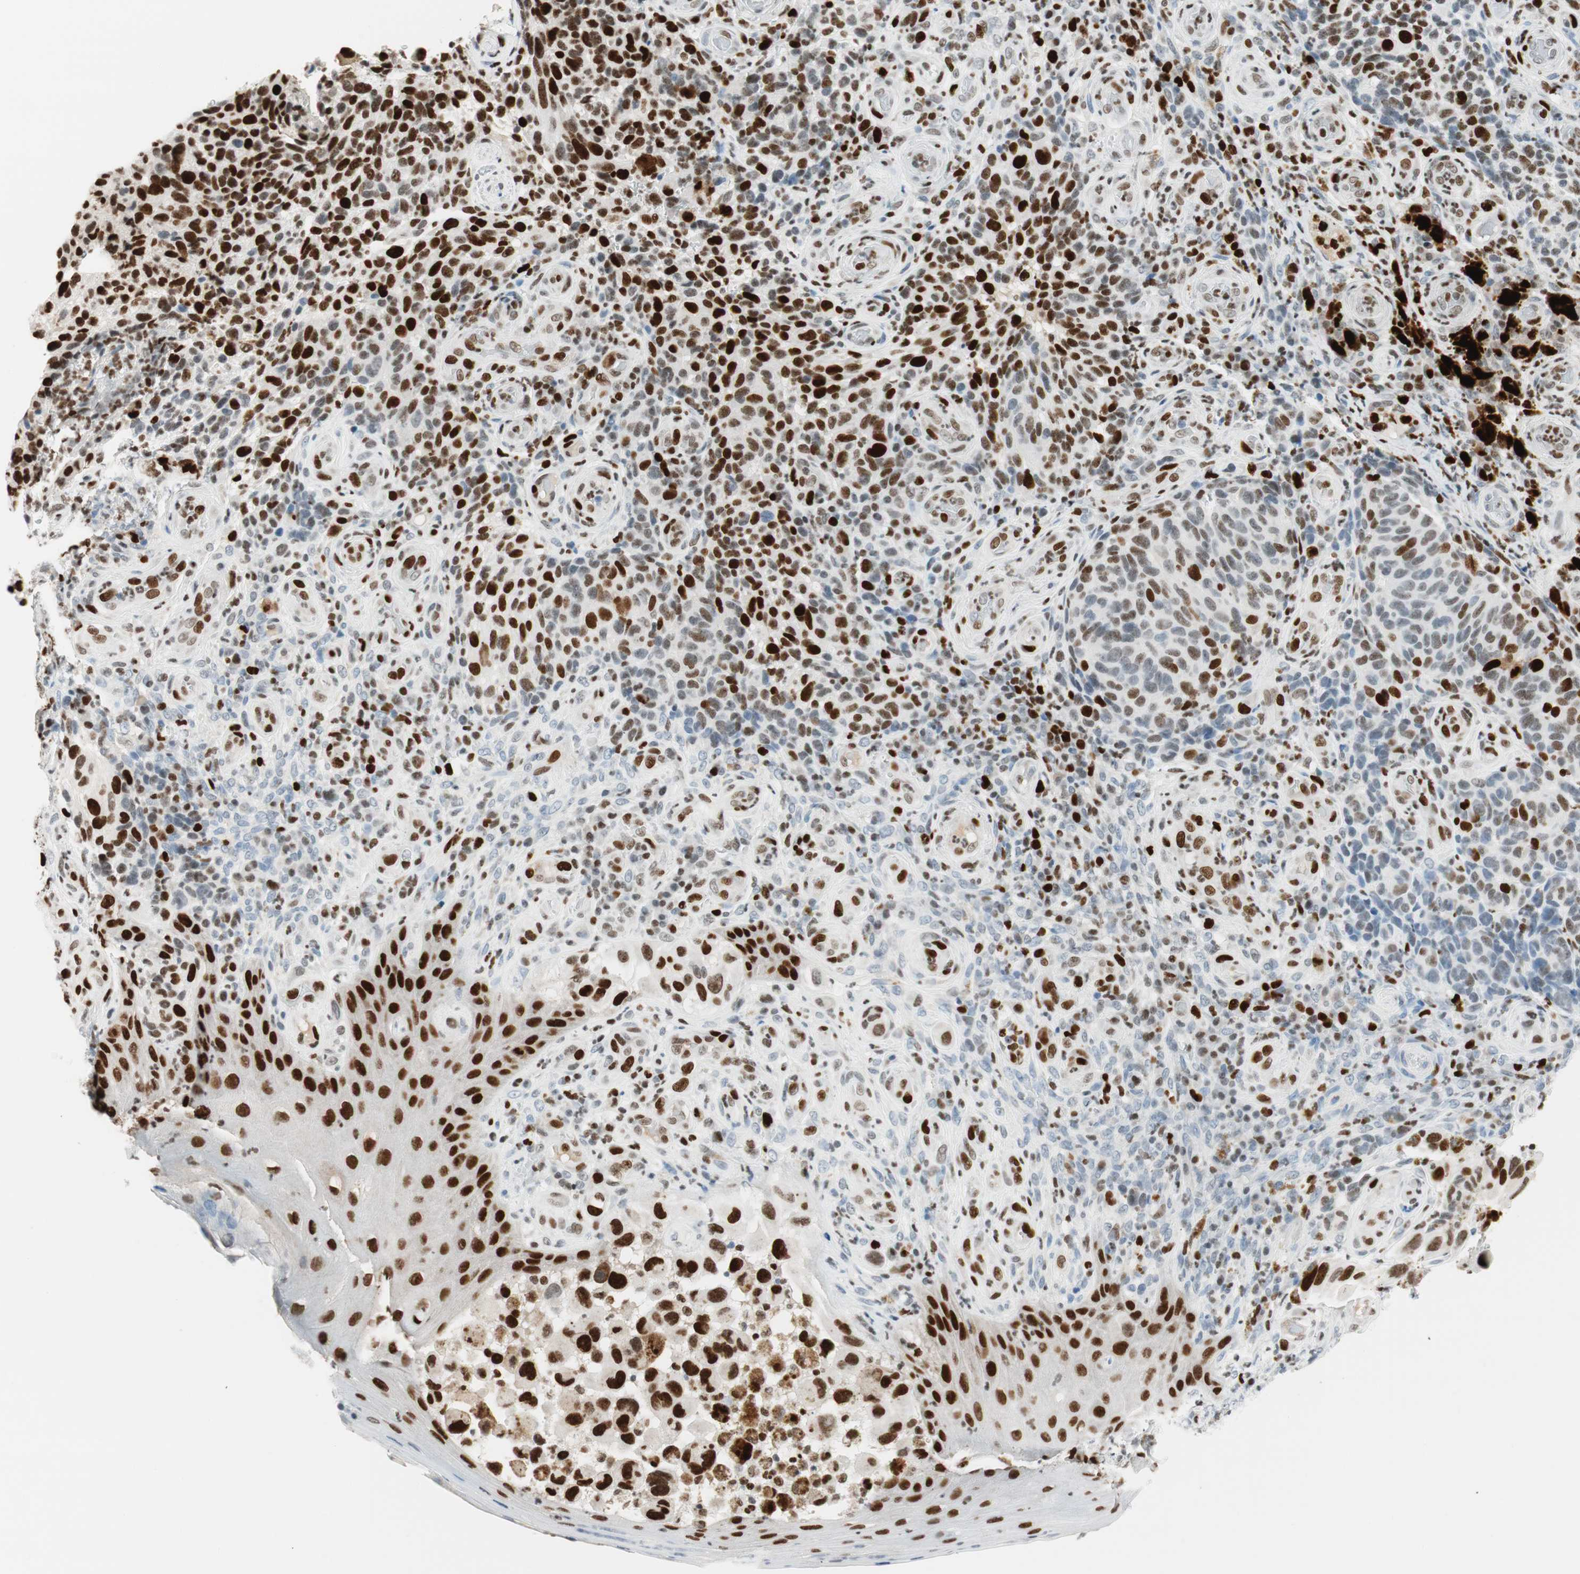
{"staining": {"intensity": "strong", "quantity": "25%-75%", "location": "nuclear"}, "tissue": "melanoma", "cell_type": "Tumor cells", "image_type": "cancer", "snomed": [{"axis": "morphology", "description": "Malignant melanoma, NOS"}, {"axis": "topography", "description": "Skin"}], "caption": "A micrograph of human malignant melanoma stained for a protein reveals strong nuclear brown staining in tumor cells.", "gene": "EZH2", "patient": {"sex": "female", "age": 73}}